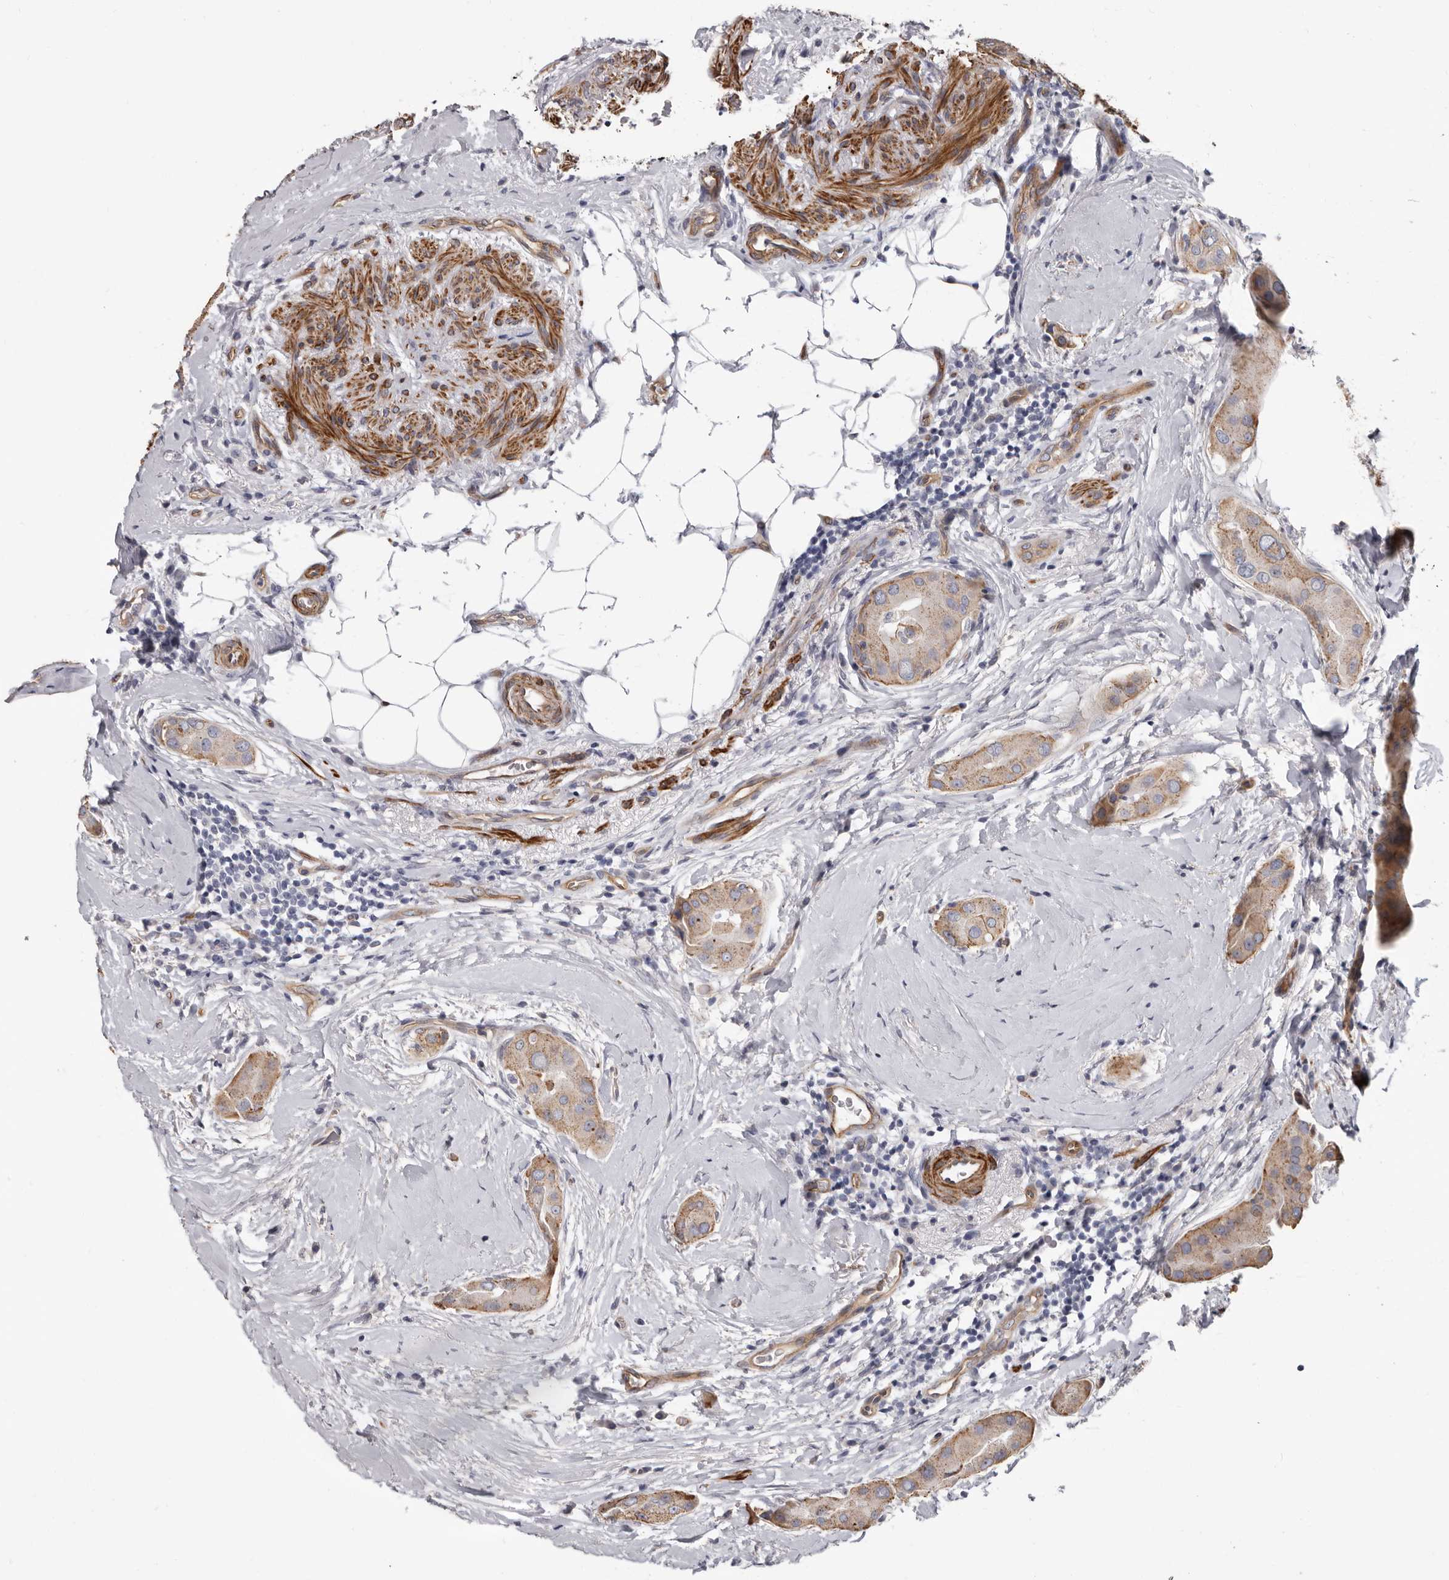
{"staining": {"intensity": "moderate", "quantity": ">75%", "location": "cytoplasmic/membranous"}, "tissue": "thyroid cancer", "cell_type": "Tumor cells", "image_type": "cancer", "snomed": [{"axis": "morphology", "description": "Papillary adenocarcinoma, NOS"}, {"axis": "topography", "description": "Thyroid gland"}], "caption": "Immunohistochemistry (IHC) micrograph of papillary adenocarcinoma (thyroid) stained for a protein (brown), which demonstrates medium levels of moderate cytoplasmic/membranous expression in about >75% of tumor cells.", "gene": "ADGRL4", "patient": {"sex": "male", "age": 33}}